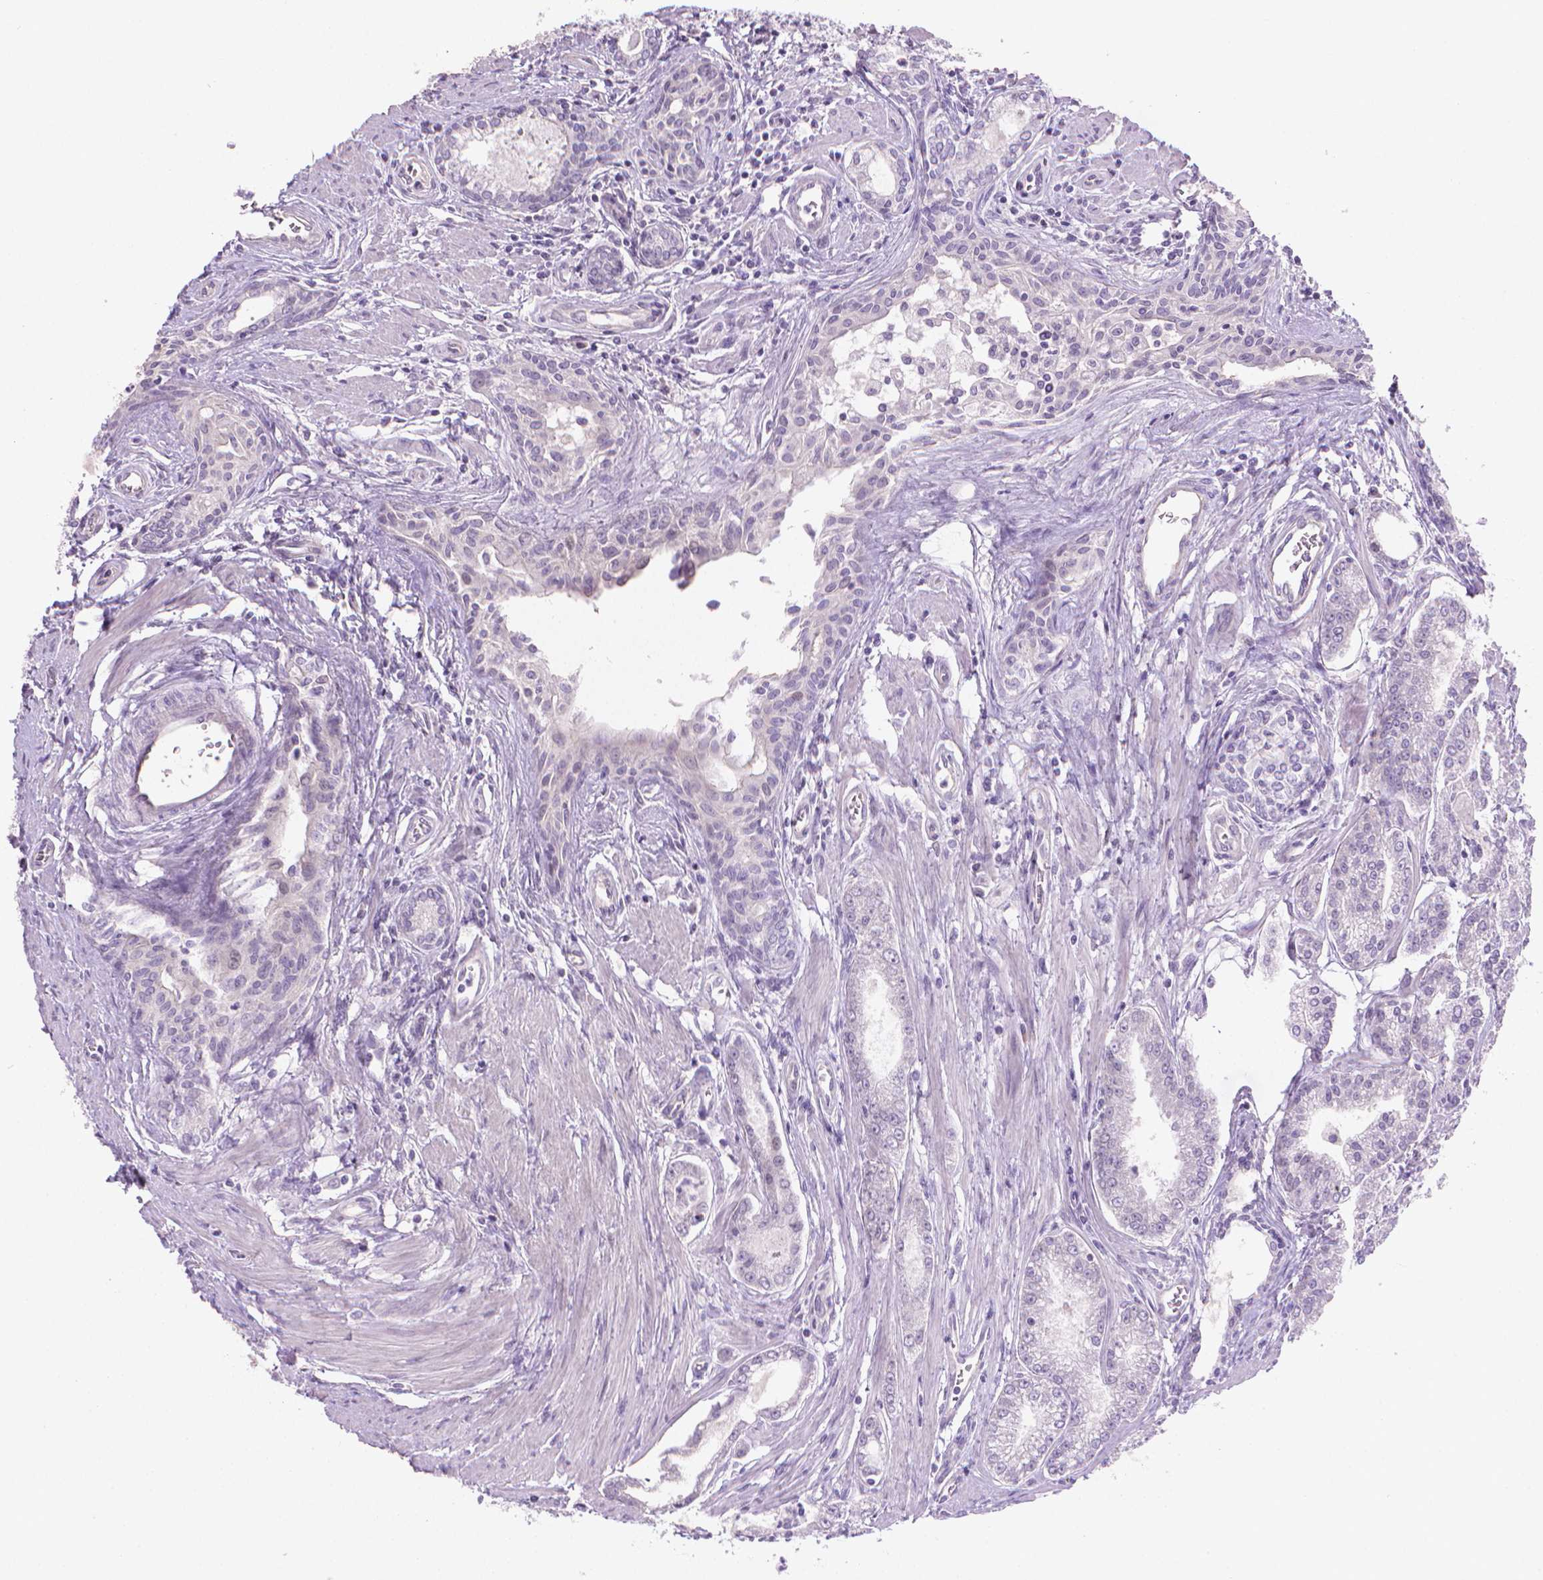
{"staining": {"intensity": "negative", "quantity": "none", "location": "none"}, "tissue": "prostate cancer", "cell_type": "Tumor cells", "image_type": "cancer", "snomed": [{"axis": "morphology", "description": "Adenocarcinoma, NOS"}, {"axis": "topography", "description": "Prostate"}], "caption": "A high-resolution photomicrograph shows immunohistochemistry (IHC) staining of prostate cancer (adenocarcinoma), which exhibits no significant expression in tumor cells. (DAB (3,3'-diaminobenzidine) immunohistochemistry (IHC), high magnification).", "gene": "CLXN", "patient": {"sex": "male", "age": 71}}